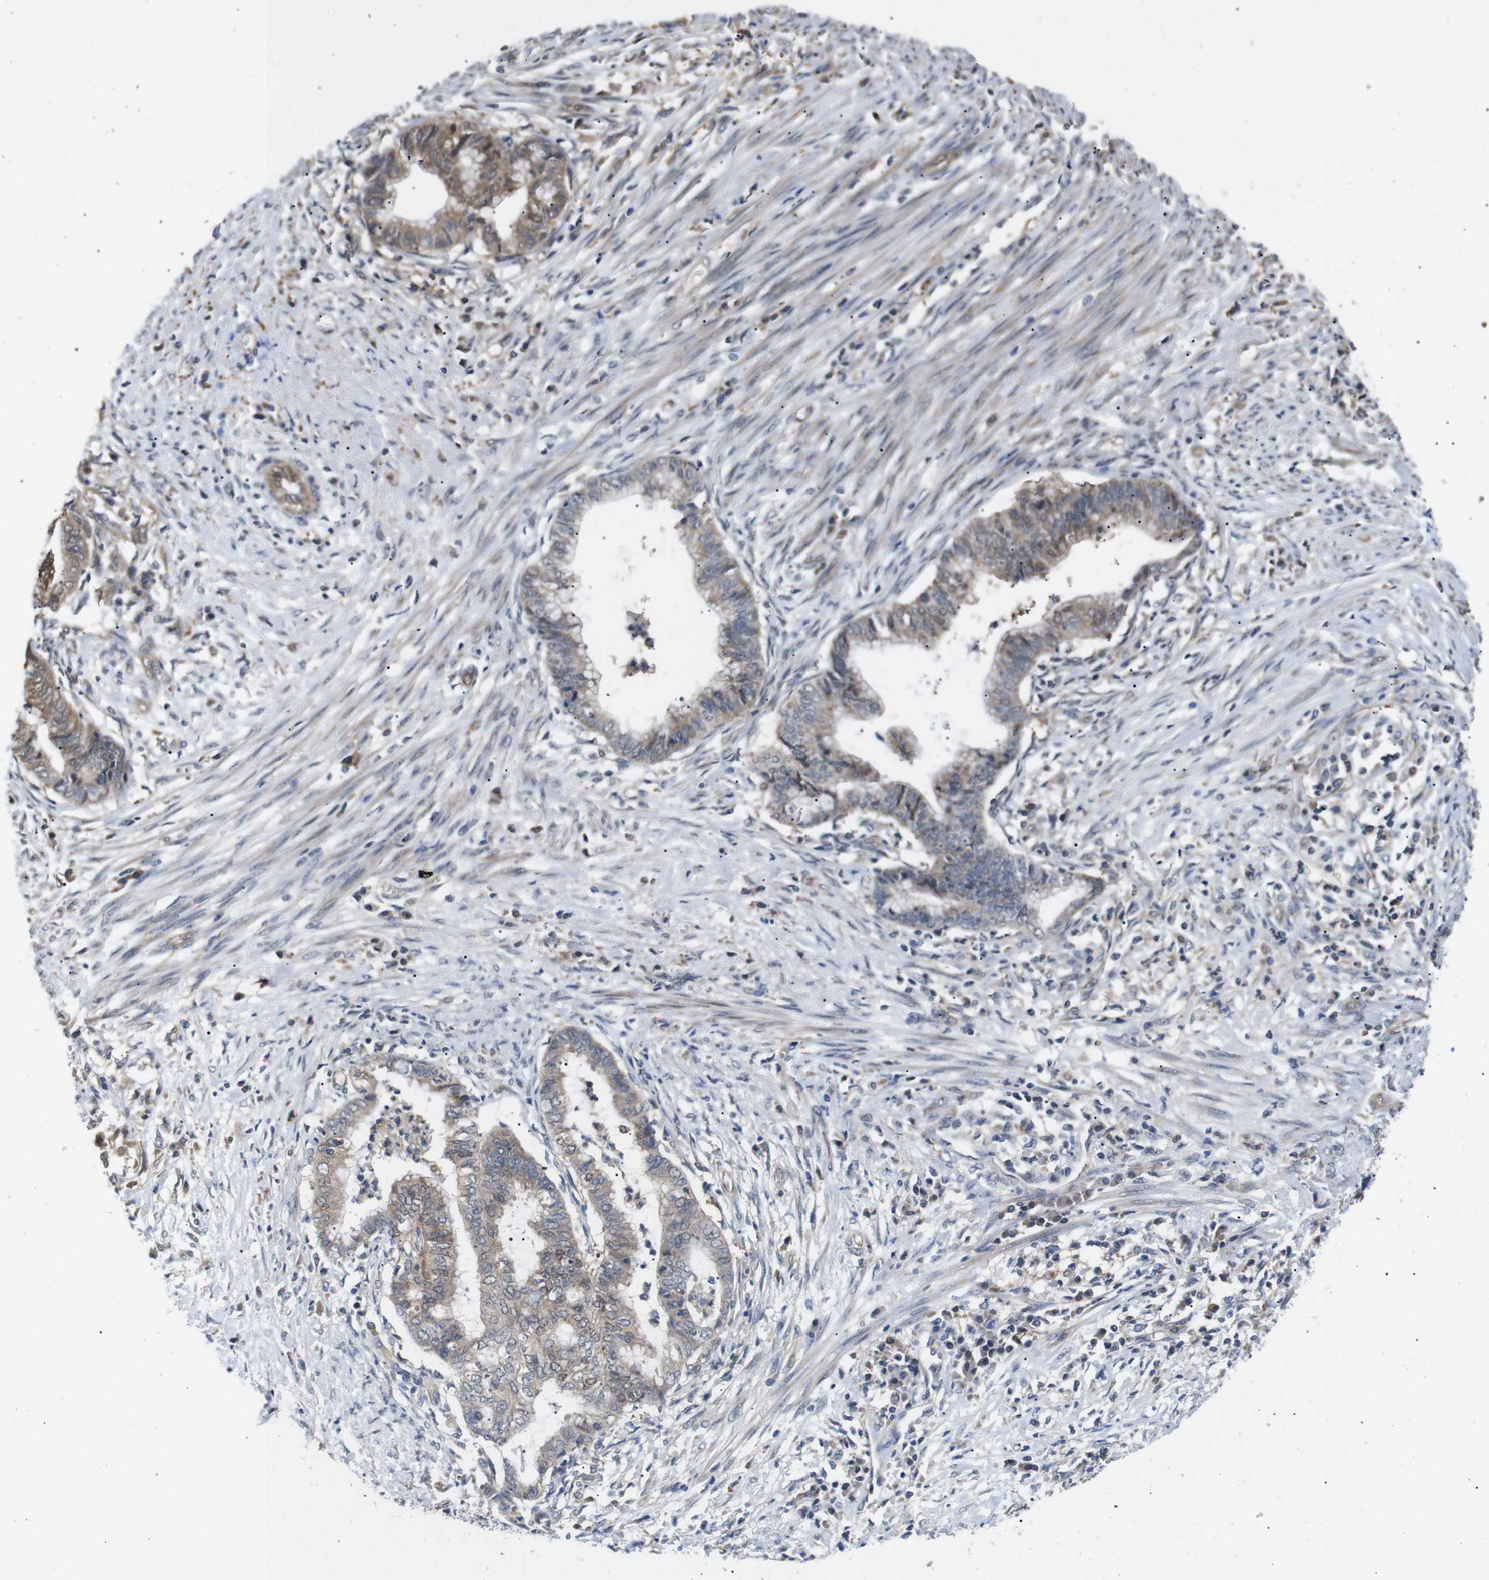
{"staining": {"intensity": "moderate", "quantity": ">75%", "location": "cytoplasmic/membranous"}, "tissue": "endometrial cancer", "cell_type": "Tumor cells", "image_type": "cancer", "snomed": [{"axis": "morphology", "description": "Necrosis, NOS"}, {"axis": "morphology", "description": "Adenocarcinoma, NOS"}, {"axis": "topography", "description": "Endometrium"}], "caption": "An image showing moderate cytoplasmic/membranous positivity in approximately >75% of tumor cells in endometrial cancer (adenocarcinoma), as visualized by brown immunohistochemical staining.", "gene": "DDR1", "patient": {"sex": "female", "age": 79}}